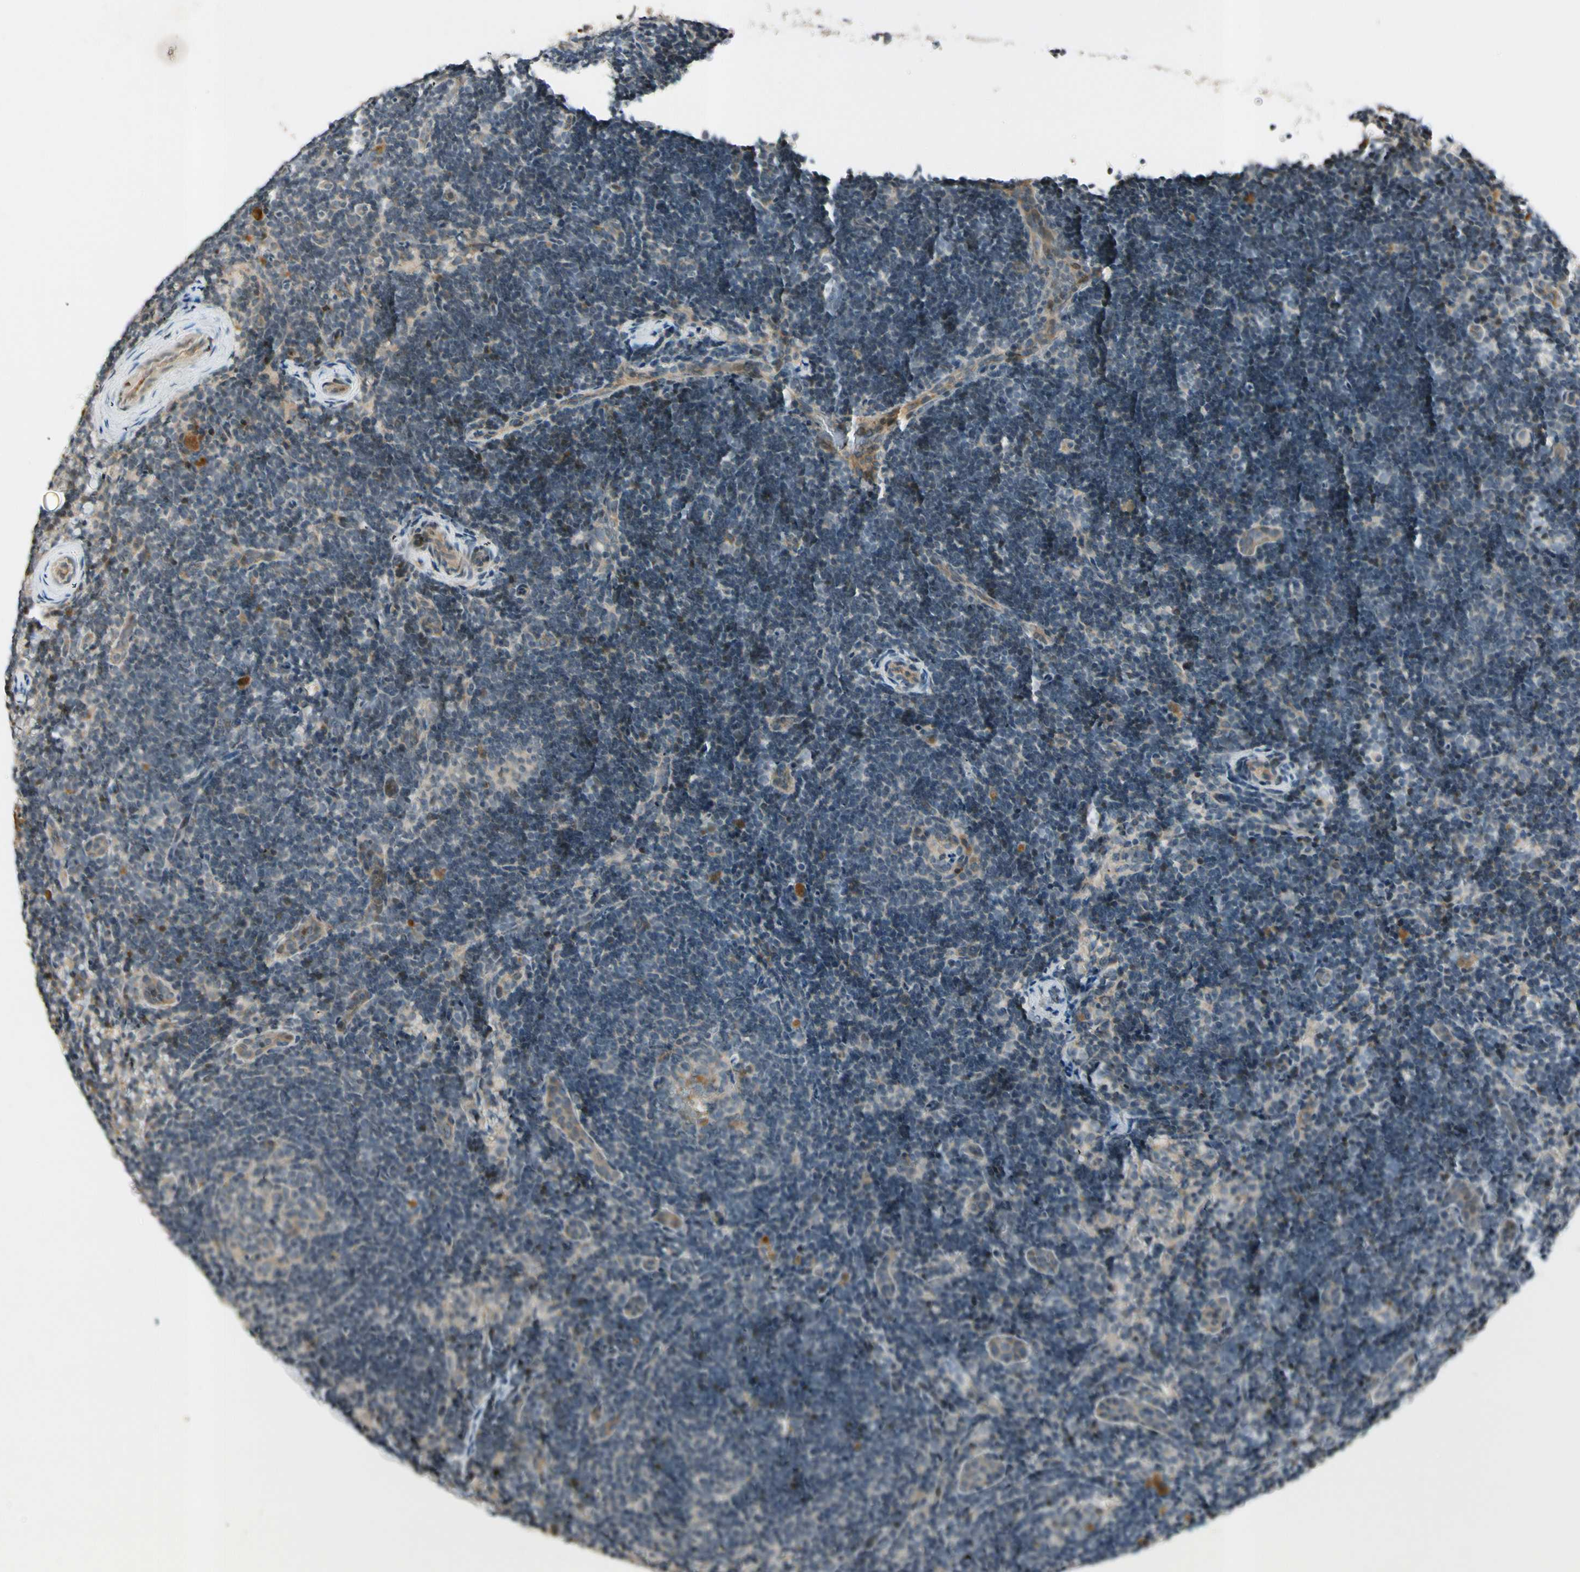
{"staining": {"intensity": "negative", "quantity": "none", "location": "none"}, "tissue": "lymph node", "cell_type": "Germinal center cells", "image_type": "normal", "snomed": [{"axis": "morphology", "description": "Normal tissue, NOS"}, {"axis": "topography", "description": "Lymph node"}], "caption": "IHC image of unremarkable human lymph node stained for a protein (brown), which demonstrates no expression in germinal center cells.", "gene": "ICAM5", "patient": {"sex": "female", "age": 14}}